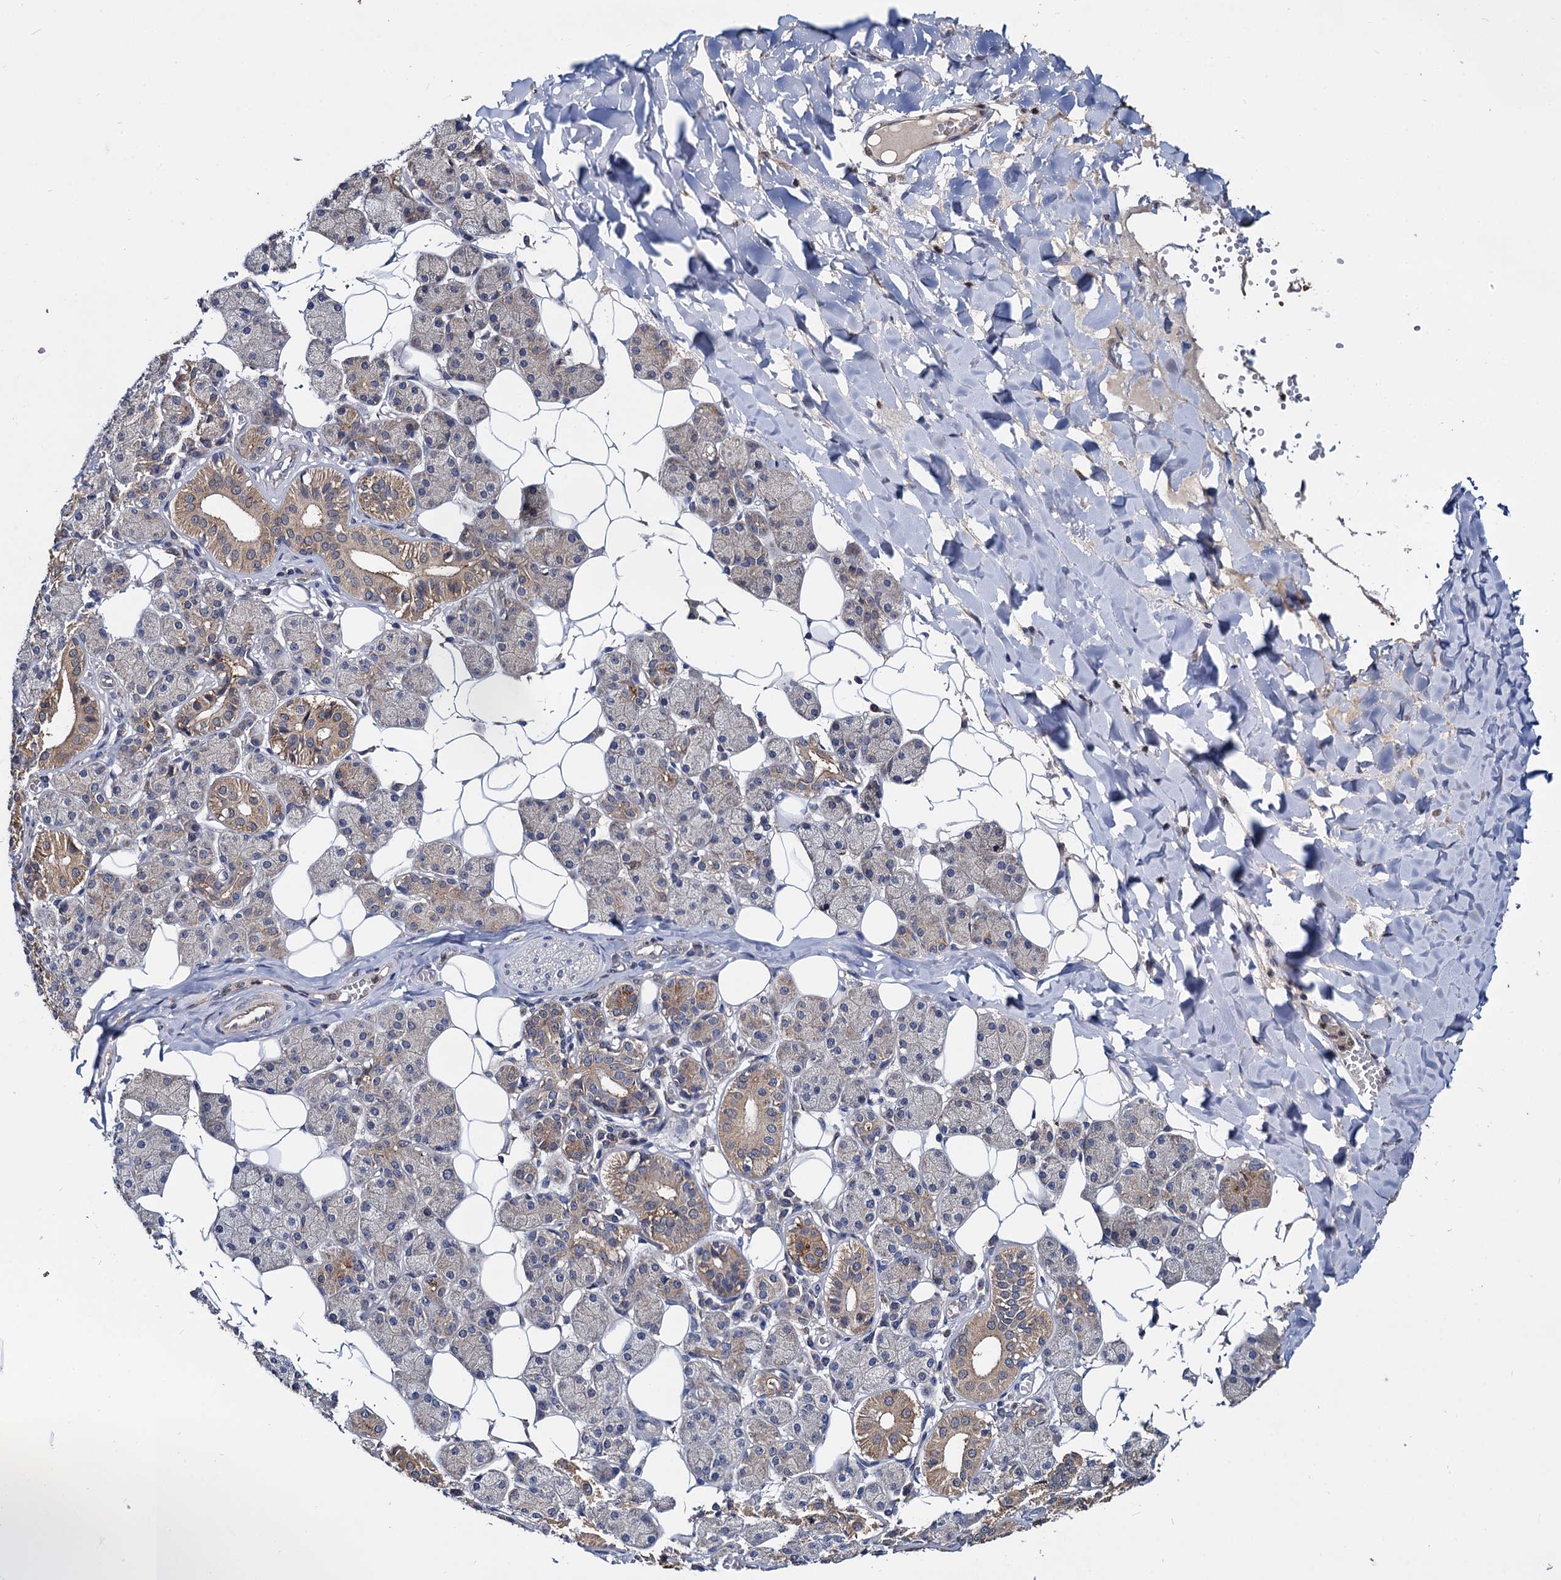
{"staining": {"intensity": "moderate", "quantity": "<25%", "location": "cytoplasmic/membranous"}, "tissue": "salivary gland", "cell_type": "Glandular cells", "image_type": "normal", "snomed": [{"axis": "morphology", "description": "Normal tissue, NOS"}, {"axis": "topography", "description": "Salivary gland"}], "caption": "The photomicrograph reveals immunohistochemical staining of unremarkable salivary gland. There is moderate cytoplasmic/membranous positivity is present in approximately <25% of glandular cells.", "gene": "CEP192", "patient": {"sex": "female", "age": 33}}